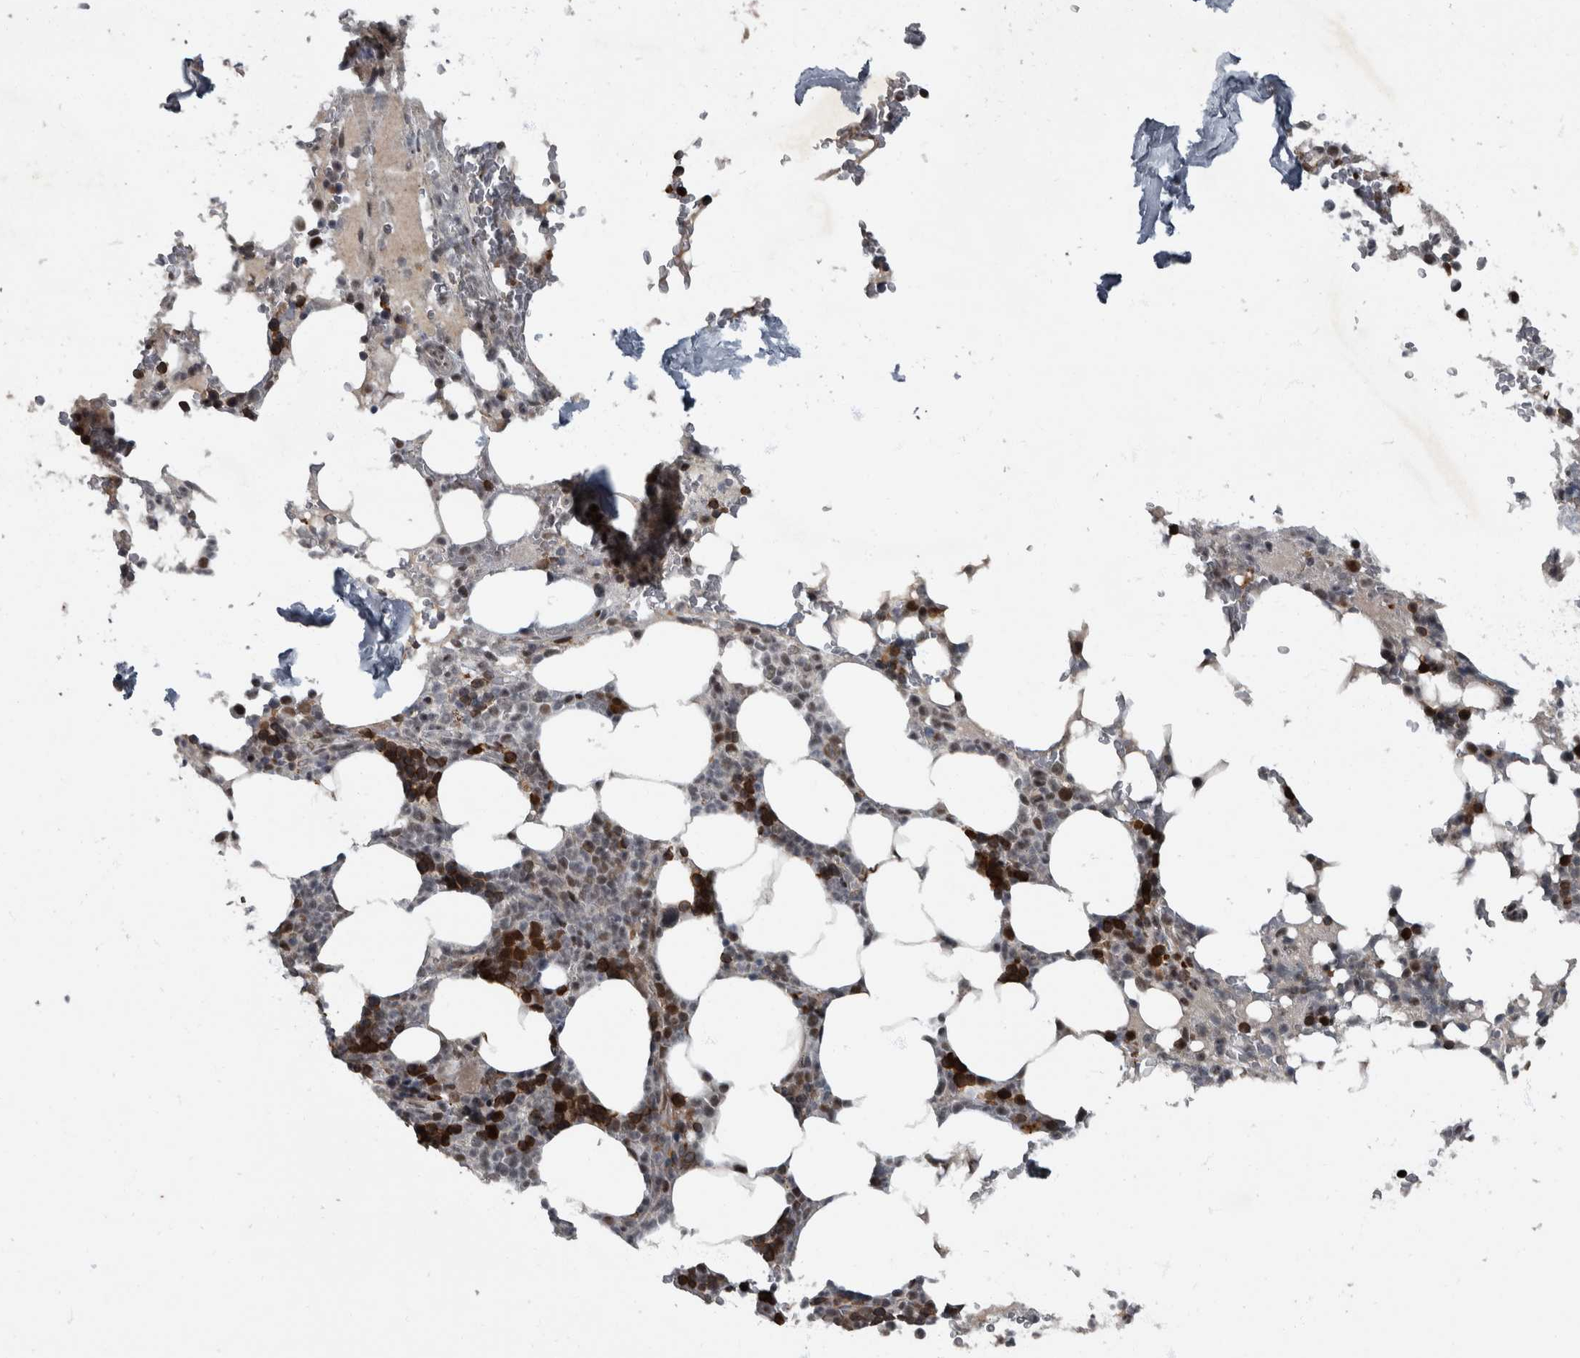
{"staining": {"intensity": "strong", "quantity": "25%-75%", "location": "cytoplasmic/membranous,nuclear"}, "tissue": "bone marrow", "cell_type": "Hematopoietic cells", "image_type": "normal", "snomed": [{"axis": "morphology", "description": "Normal tissue, NOS"}, {"axis": "topography", "description": "Bone marrow"}], "caption": "Protein analysis of benign bone marrow displays strong cytoplasmic/membranous,nuclear expression in about 25%-75% of hematopoietic cells.", "gene": "WDR33", "patient": {"sex": "male", "age": 58}}